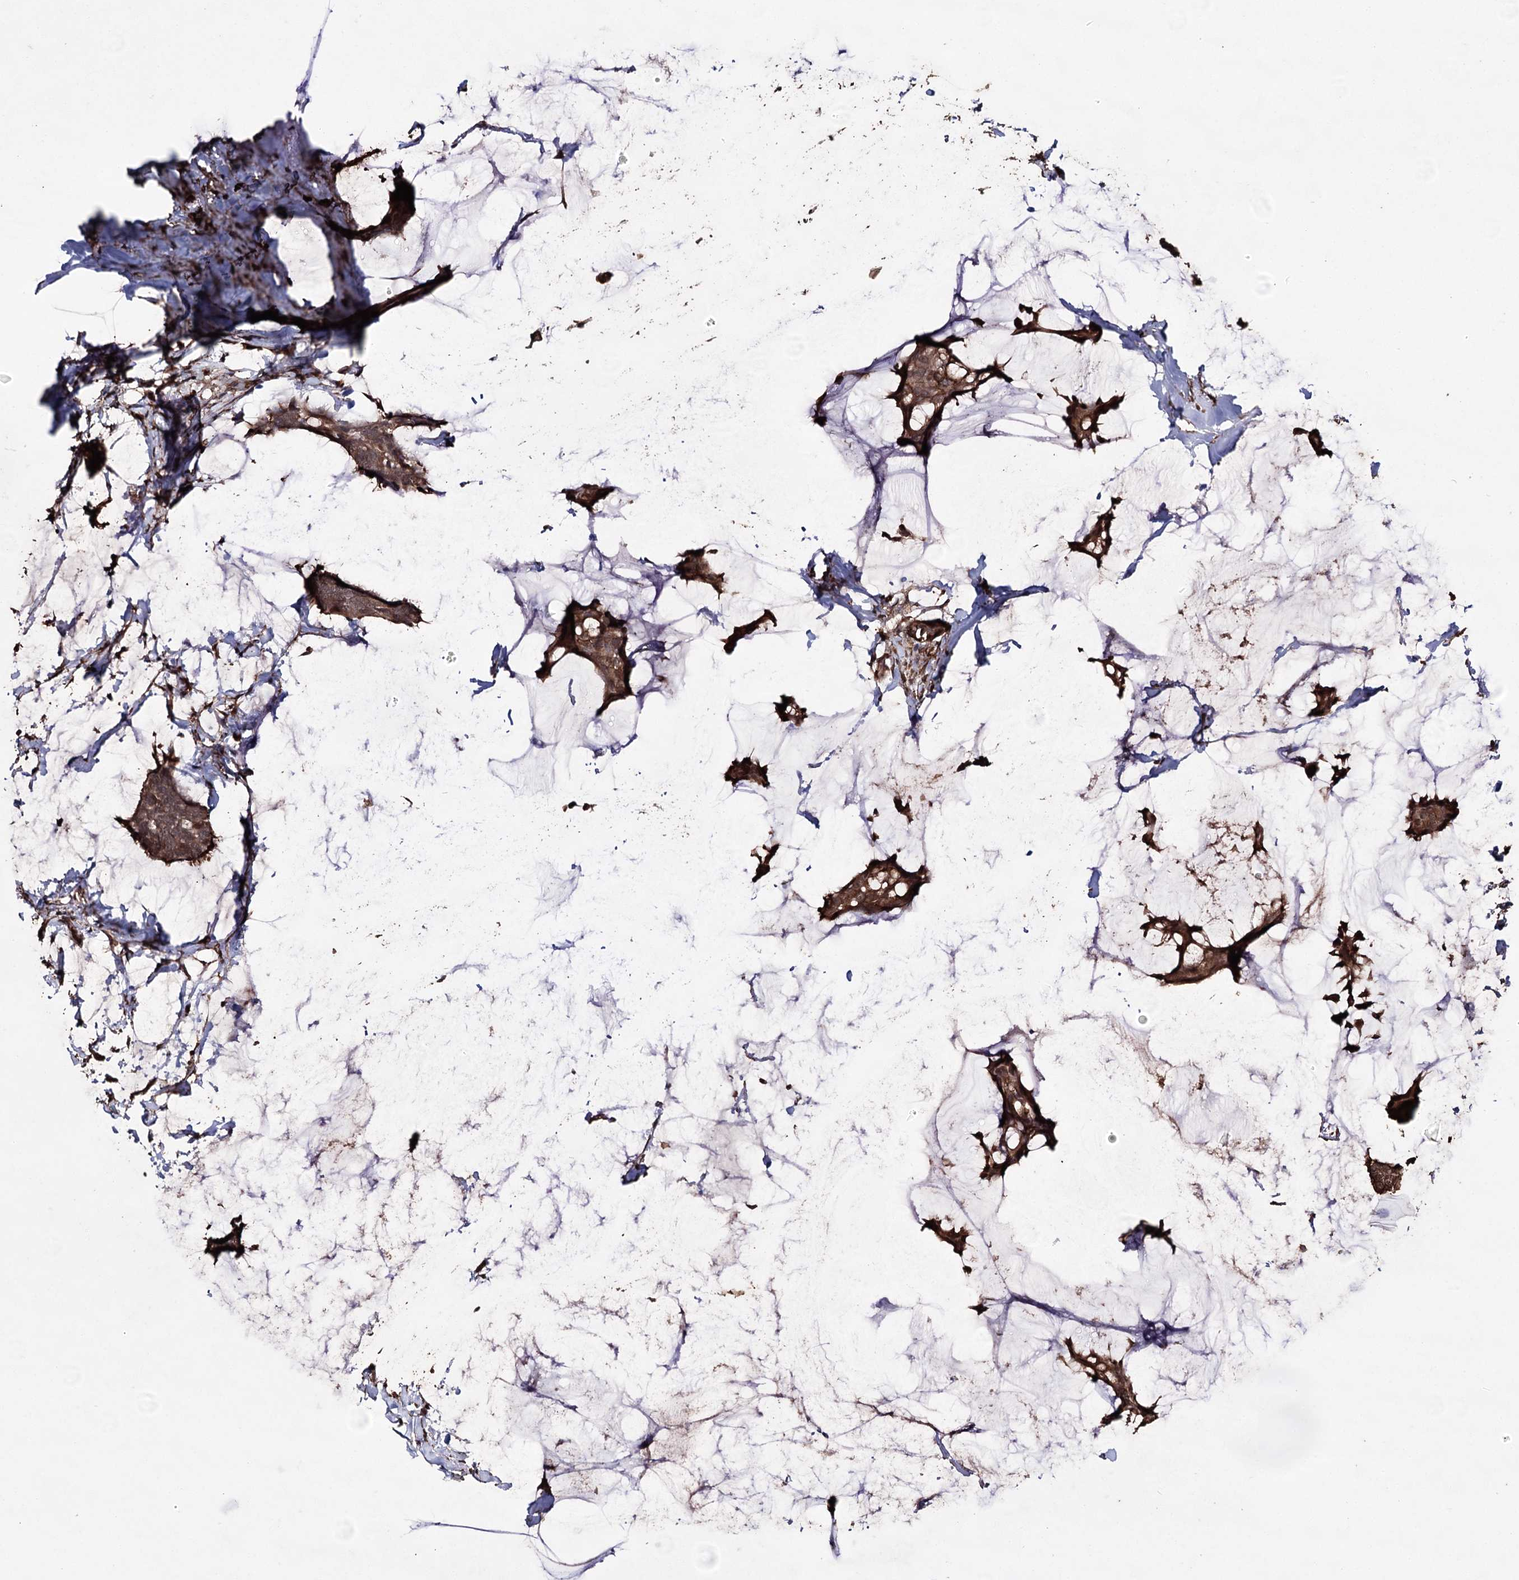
{"staining": {"intensity": "moderate", "quantity": ">75%", "location": "cytoplasmic/membranous"}, "tissue": "breast cancer", "cell_type": "Tumor cells", "image_type": "cancer", "snomed": [{"axis": "morphology", "description": "Duct carcinoma"}, {"axis": "topography", "description": "Breast"}], "caption": "Breast cancer (invasive ductal carcinoma) stained with immunohistochemistry (IHC) shows moderate cytoplasmic/membranous positivity in about >75% of tumor cells.", "gene": "ZNF662", "patient": {"sex": "female", "age": 93}}